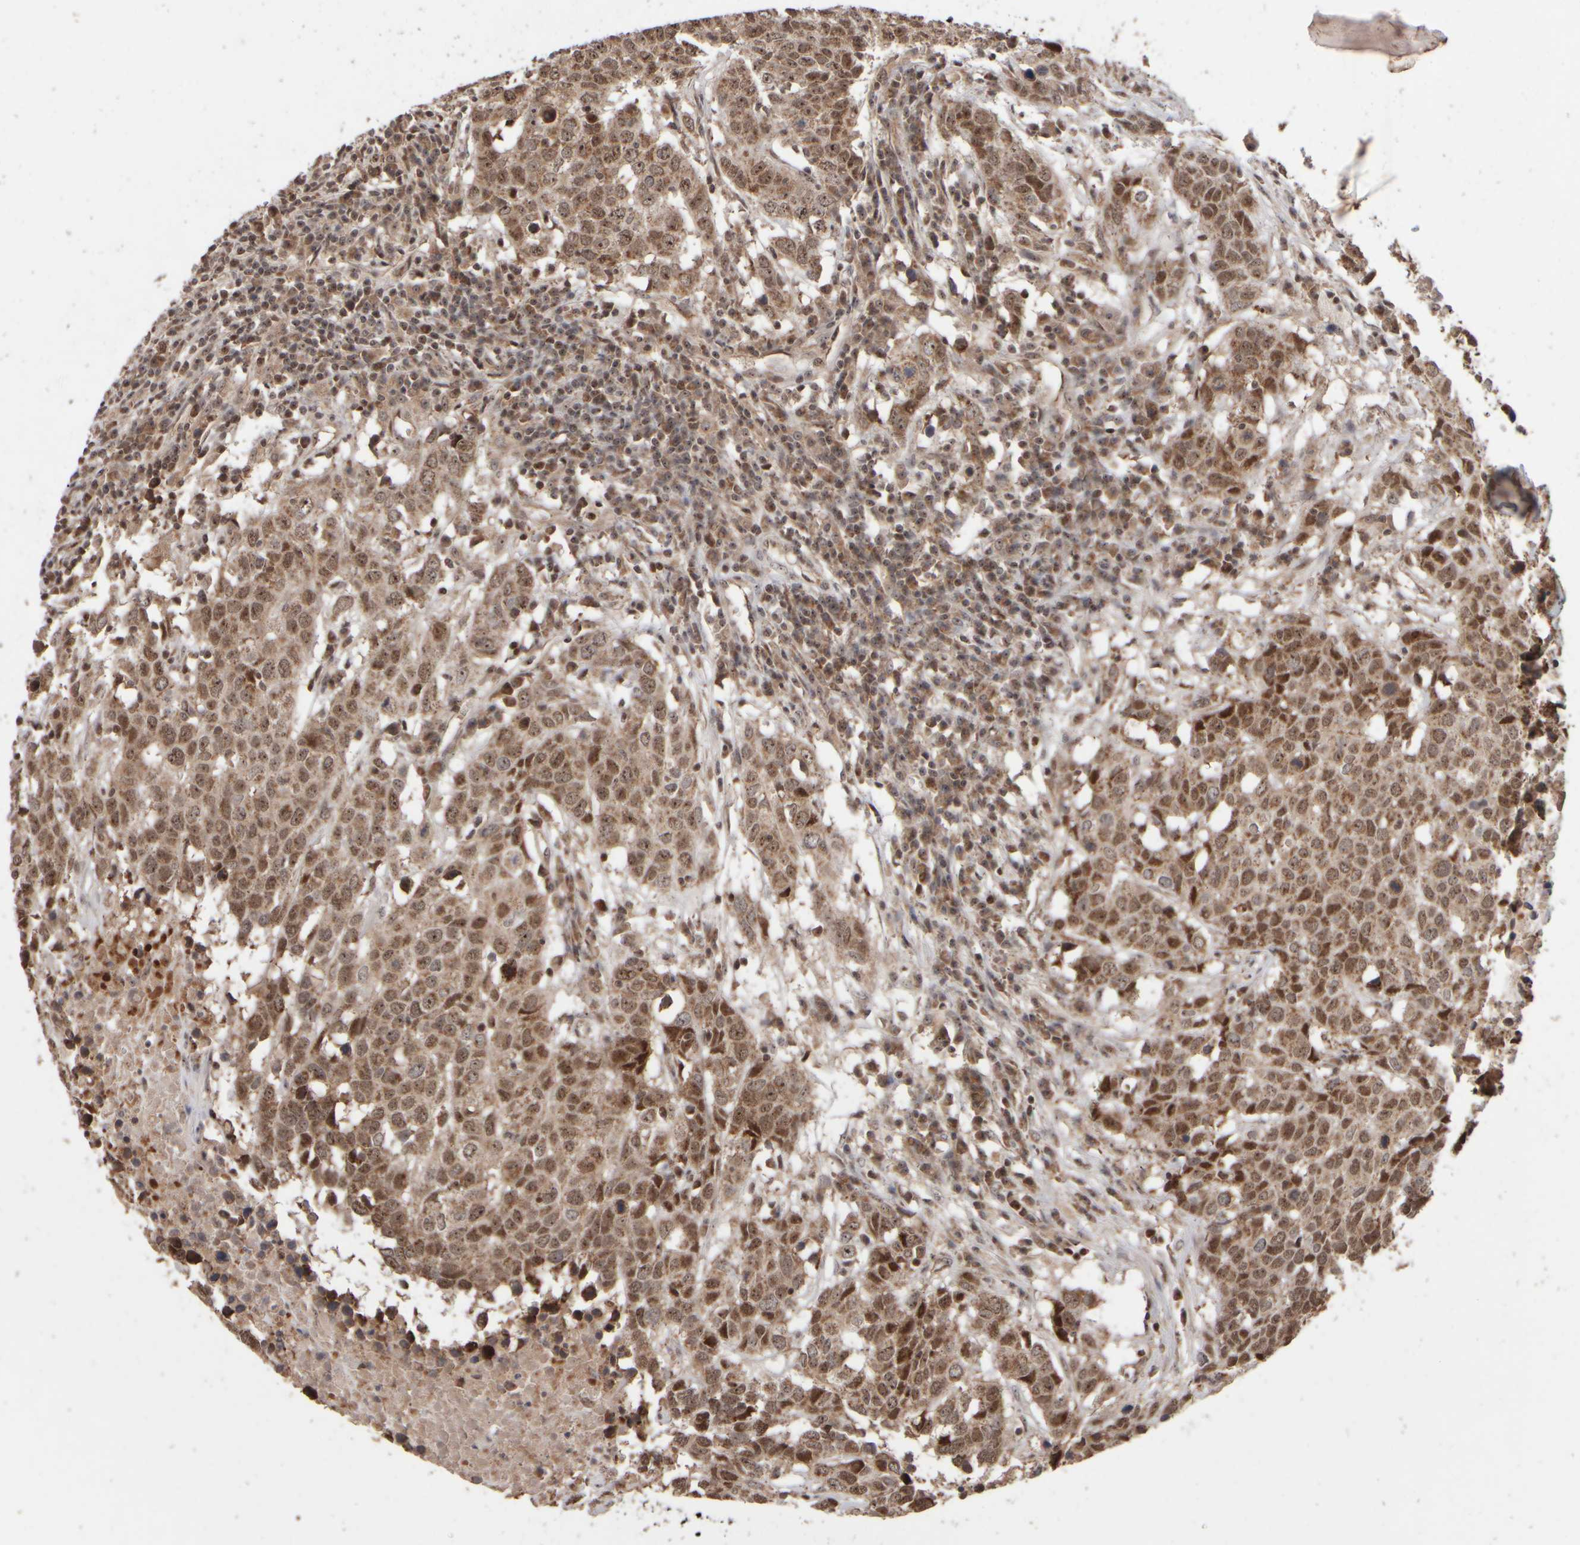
{"staining": {"intensity": "moderate", "quantity": ">75%", "location": "cytoplasmic/membranous,nuclear"}, "tissue": "head and neck cancer", "cell_type": "Tumor cells", "image_type": "cancer", "snomed": [{"axis": "morphology", "description": "Squamous cell carcinoma, NOS"}, {"axis": "topography", "description": "Head-Neck"}], "caption": "High-magnification brightfield microscopy of head and neck squamous cell carcinoma stained with DAB (3,3'-diaminobenzidine) (brown) and counterstained with hematoxylin (blue). tumor cells exhibit moderate cytoplasmic/membranous and nuclear staining is appreciated in approximately>75% of cells.", "gene": "ABHD11", "patient": {"sex": "male", "age": 66}}